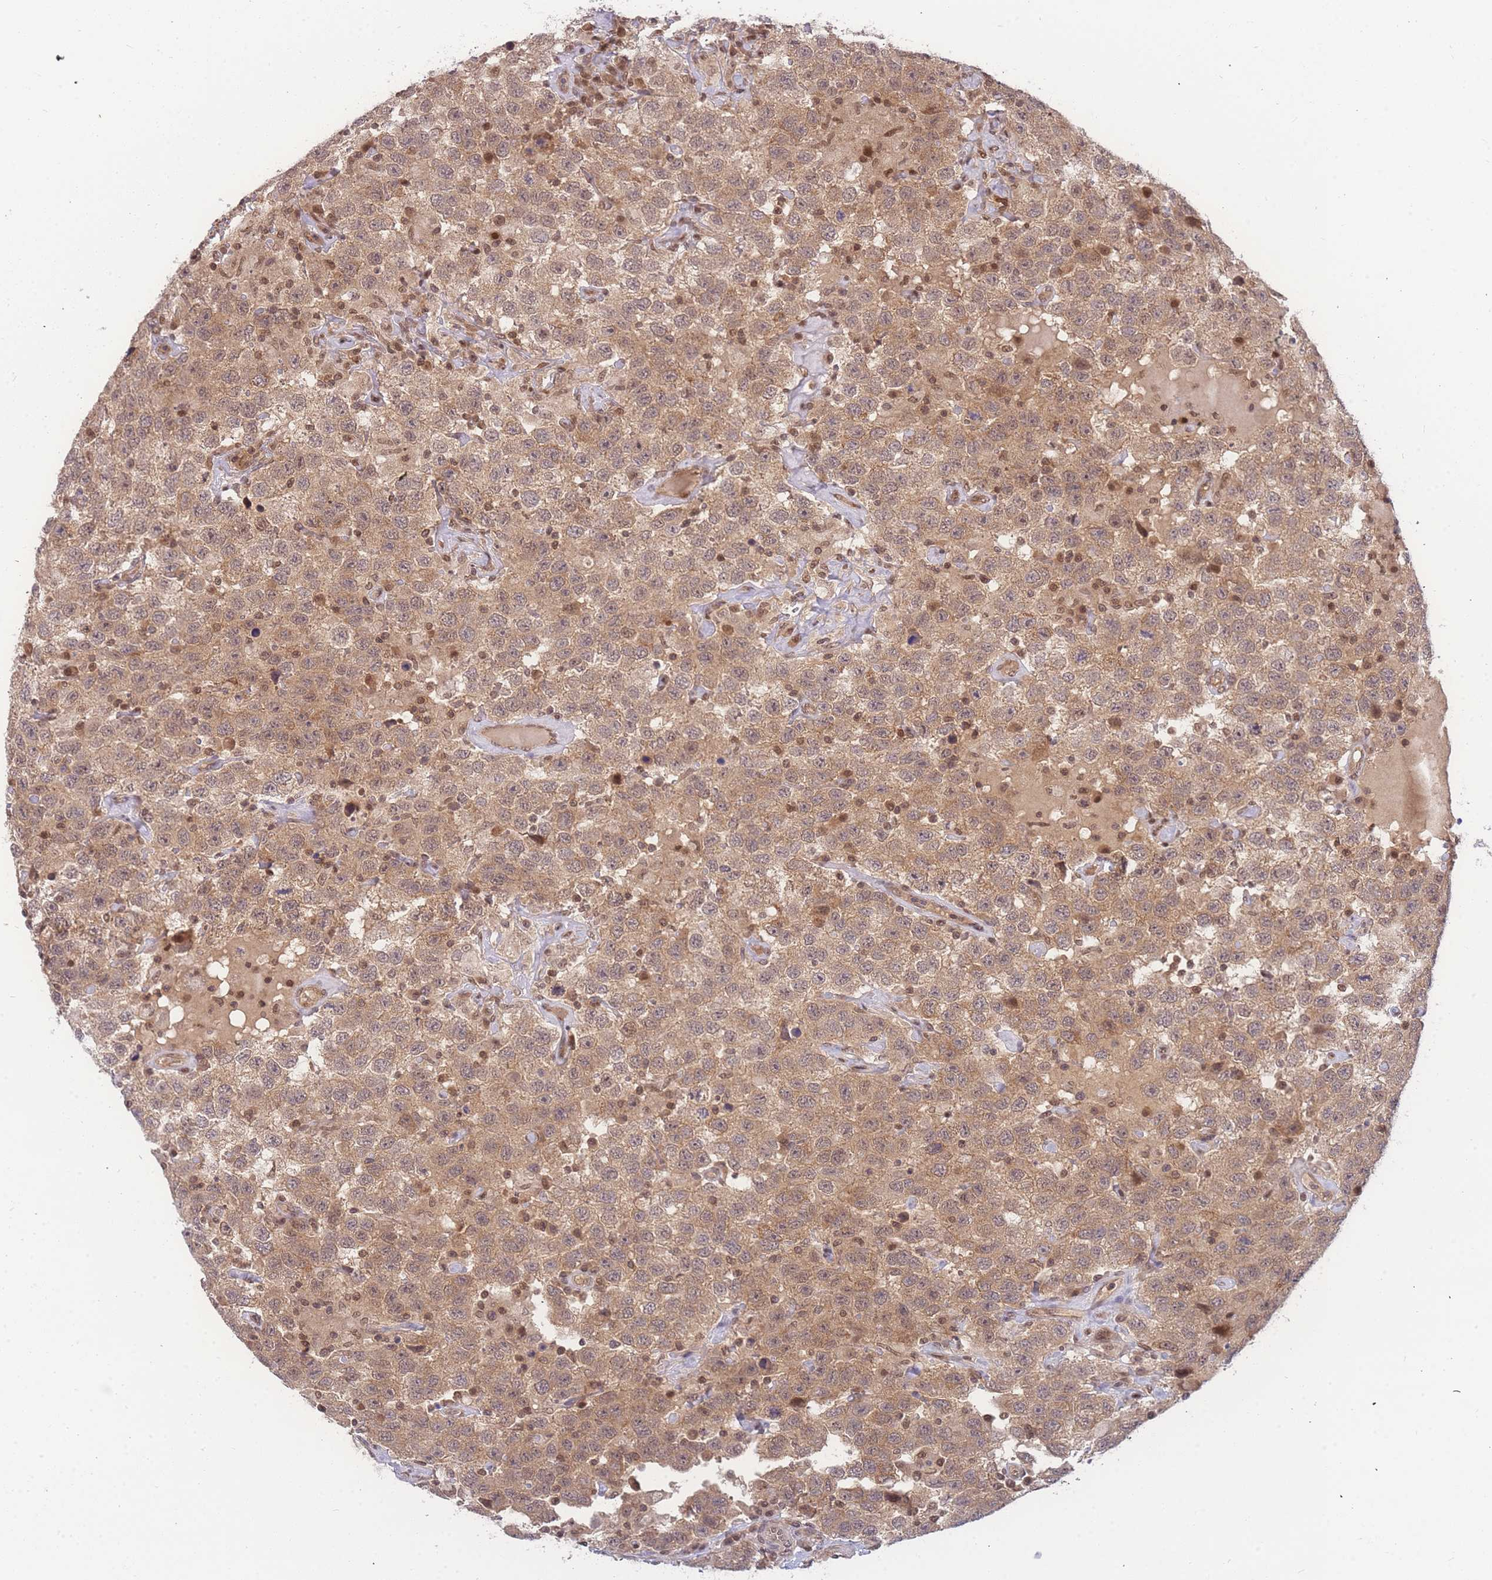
{"staining": {"intensity": "moderate", "quantity": ">75%", "location": "cytoplasmic/membranous"}, "tissue": "testis cancer", "cell_type": "Tumor cells", "image_type": "cancer", "snomed": [{"axis": "morphology", "description": "Seminoma, NOS"}, {"axis": "topography", "description": "Testis"}], "caption": "The immunohistochemical stain highlights moderate cytoplasmic/membranous staining in tumor cells of testis cancer tissue. (DAB (3,3'-diaminobenzidine) IHC, brown staining for protein, blue staining for nuclei).", "gene": "KIAA1191", "patient": {"sex": "male", "age": 41}}